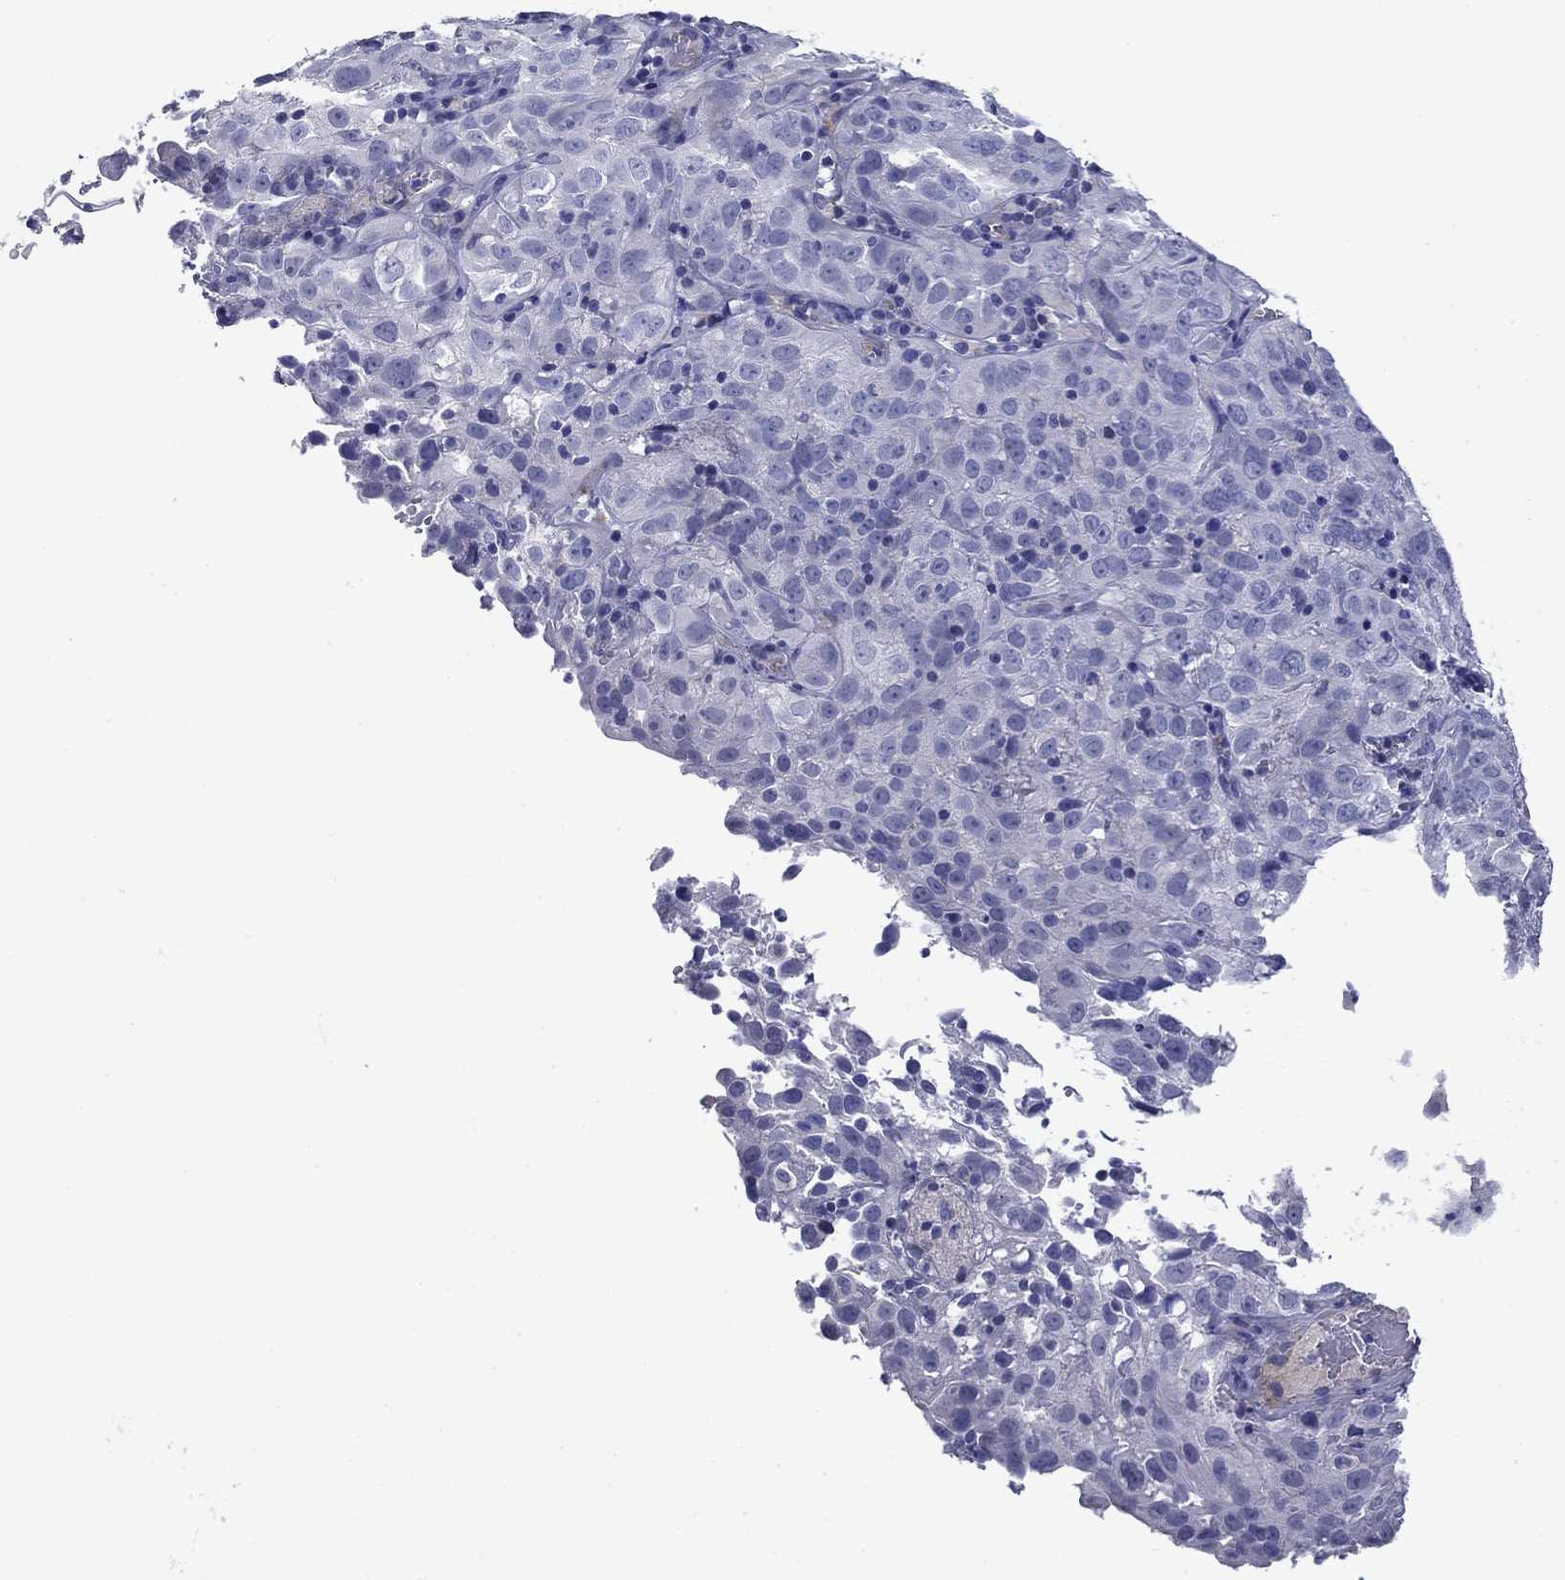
{"staining": {"intensity": "negative", "quantity": "none", "location": "none"}, "tissue": "cervical cancer", "cell_type": "Tumor cells", "image_type": "cancer", "snomed": [{"axis": "morphology", "description": "Squamous cell carcinoma, NOS"}, {"axis": "topography", "description": "Cervix"}], "caption": "An image of cervical squamous cell carcinoma stained for a protein shows no brown staining in tumor cells.", "gene": "CNDP1", "patient": {"sex": "female", "age": 32}}